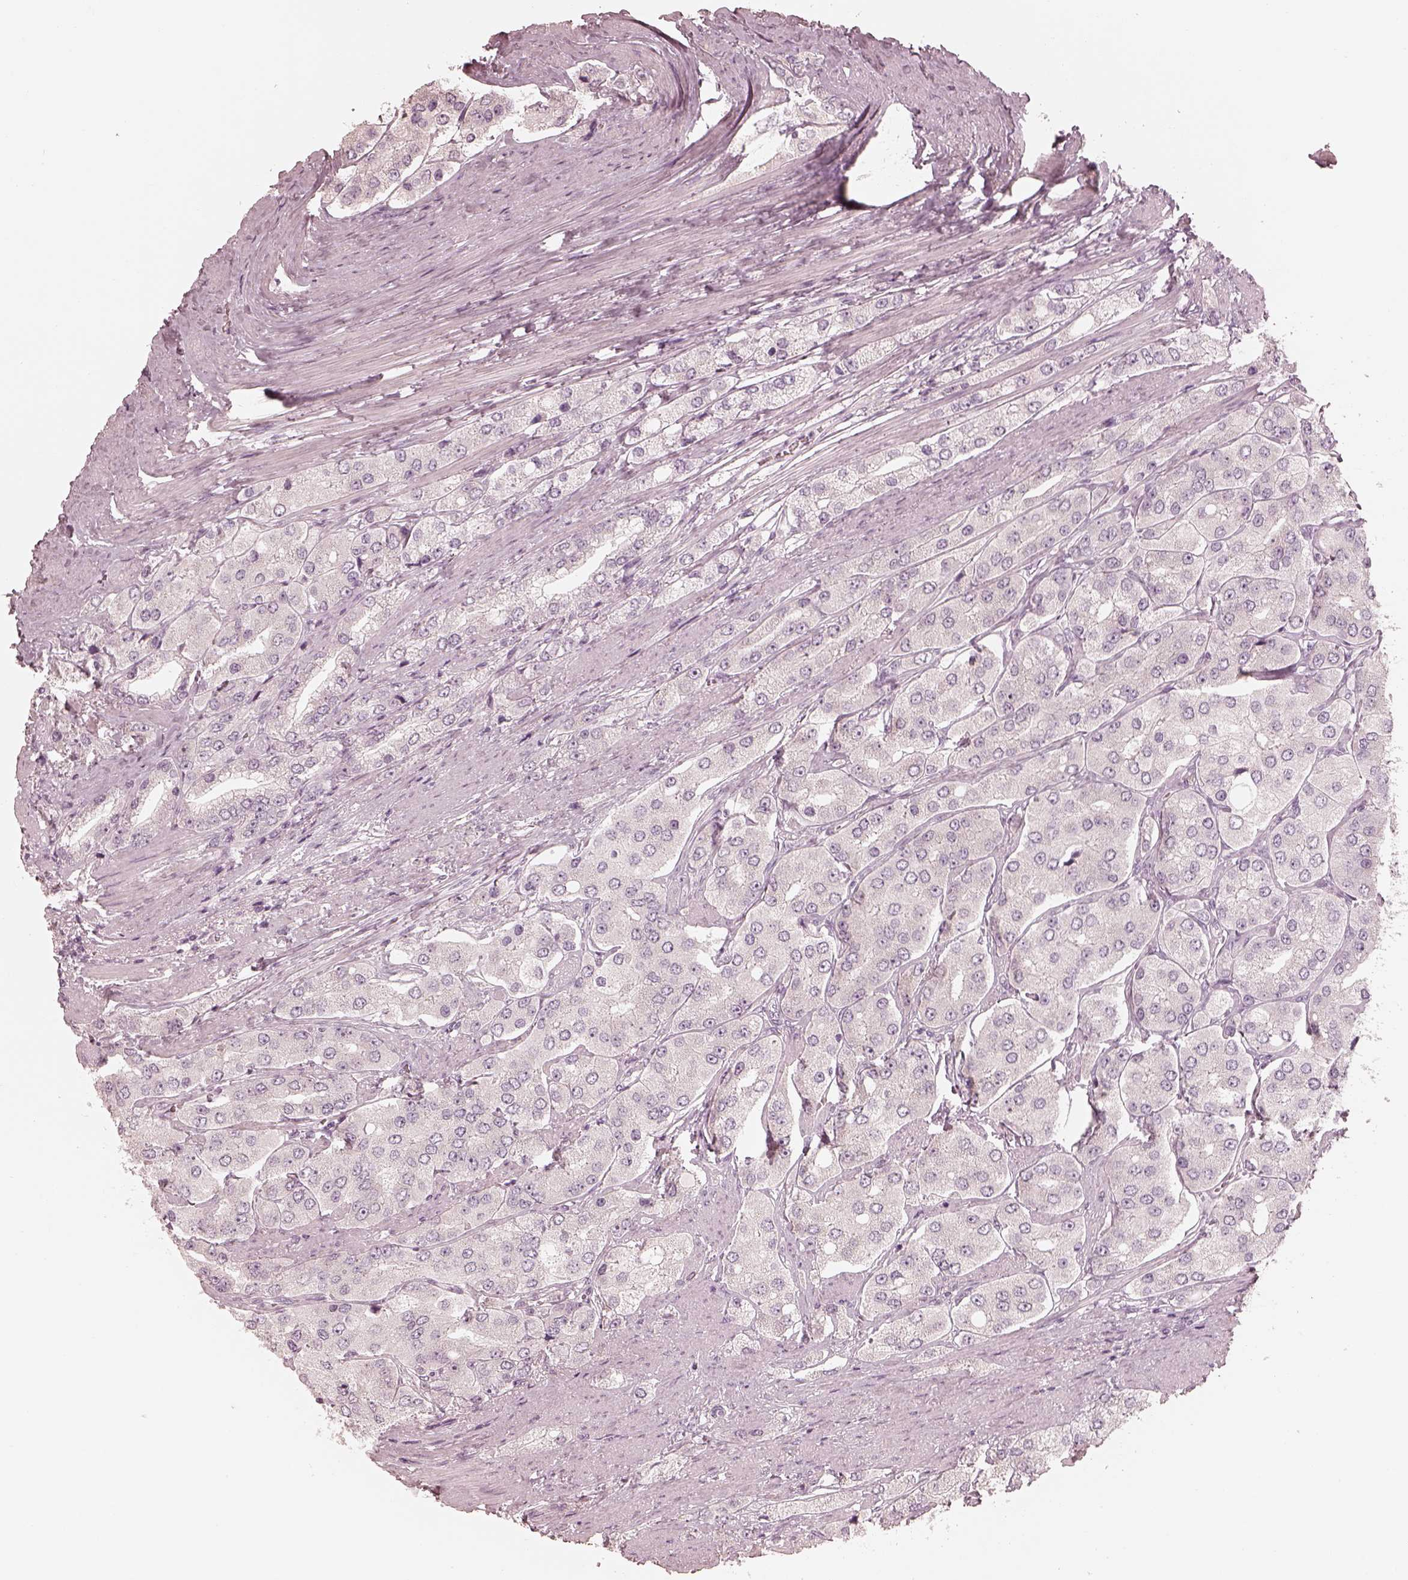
{"staining": {"intensity": "negative", "quantity": "none", "location": "none"}, "tissue": "prostate cancer", "cell_type": "Tumor cells", "image_type": "cancer", "snomed": [{"axis": "morphology", "description": "Adenocarcinoma, Low grade"}, {"axis": "topography", "description": "Prostate"}], "caption": "High magnification brightfield microscopy of prostate adenocarcinoma (low-grade) stained with DAB (3,3'-diaminobenzidine) (brown) and counterstained with hematoxylin (blue): tumor cells show no significant expression.", "gene": "CALR3", "patient": {"sex": "male", "age": 69}}